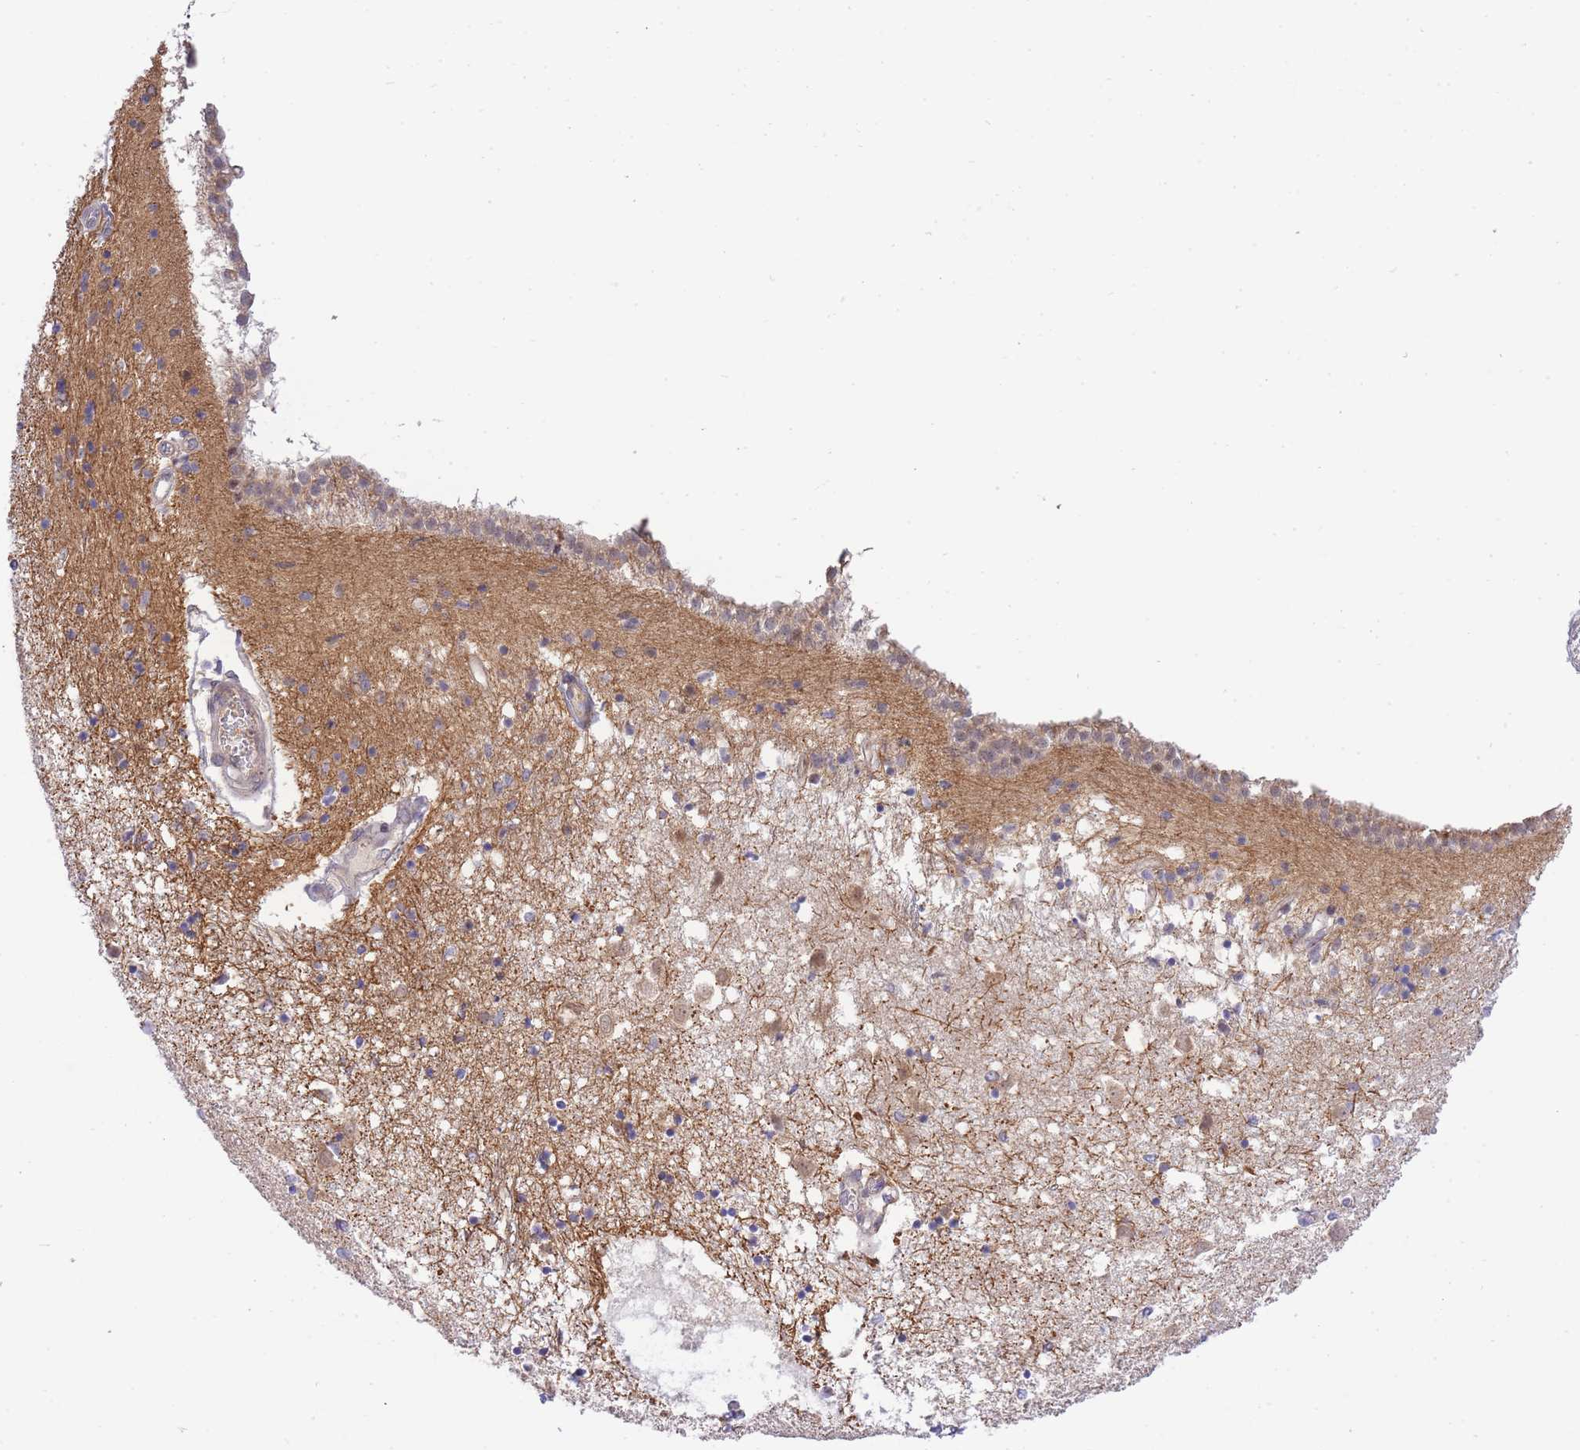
{"staining": {"intensity": "negative", "quantity": "none", "location": "none"}, "tissue": "caudate", "cell_type": "Glial cells", "image_type": "normal", "snomed": [{"axis": "morphology", "description": "Normal tissue, NOS"}, {"axis": "topography", "description": "Lateral ventricle wall"}], "caption": "Immunohistochemical staining of benign human caudate displays no significant staining in glial cells.", "gene": "EIF2B2", "patient": {"sex": "male", "age": 70}}